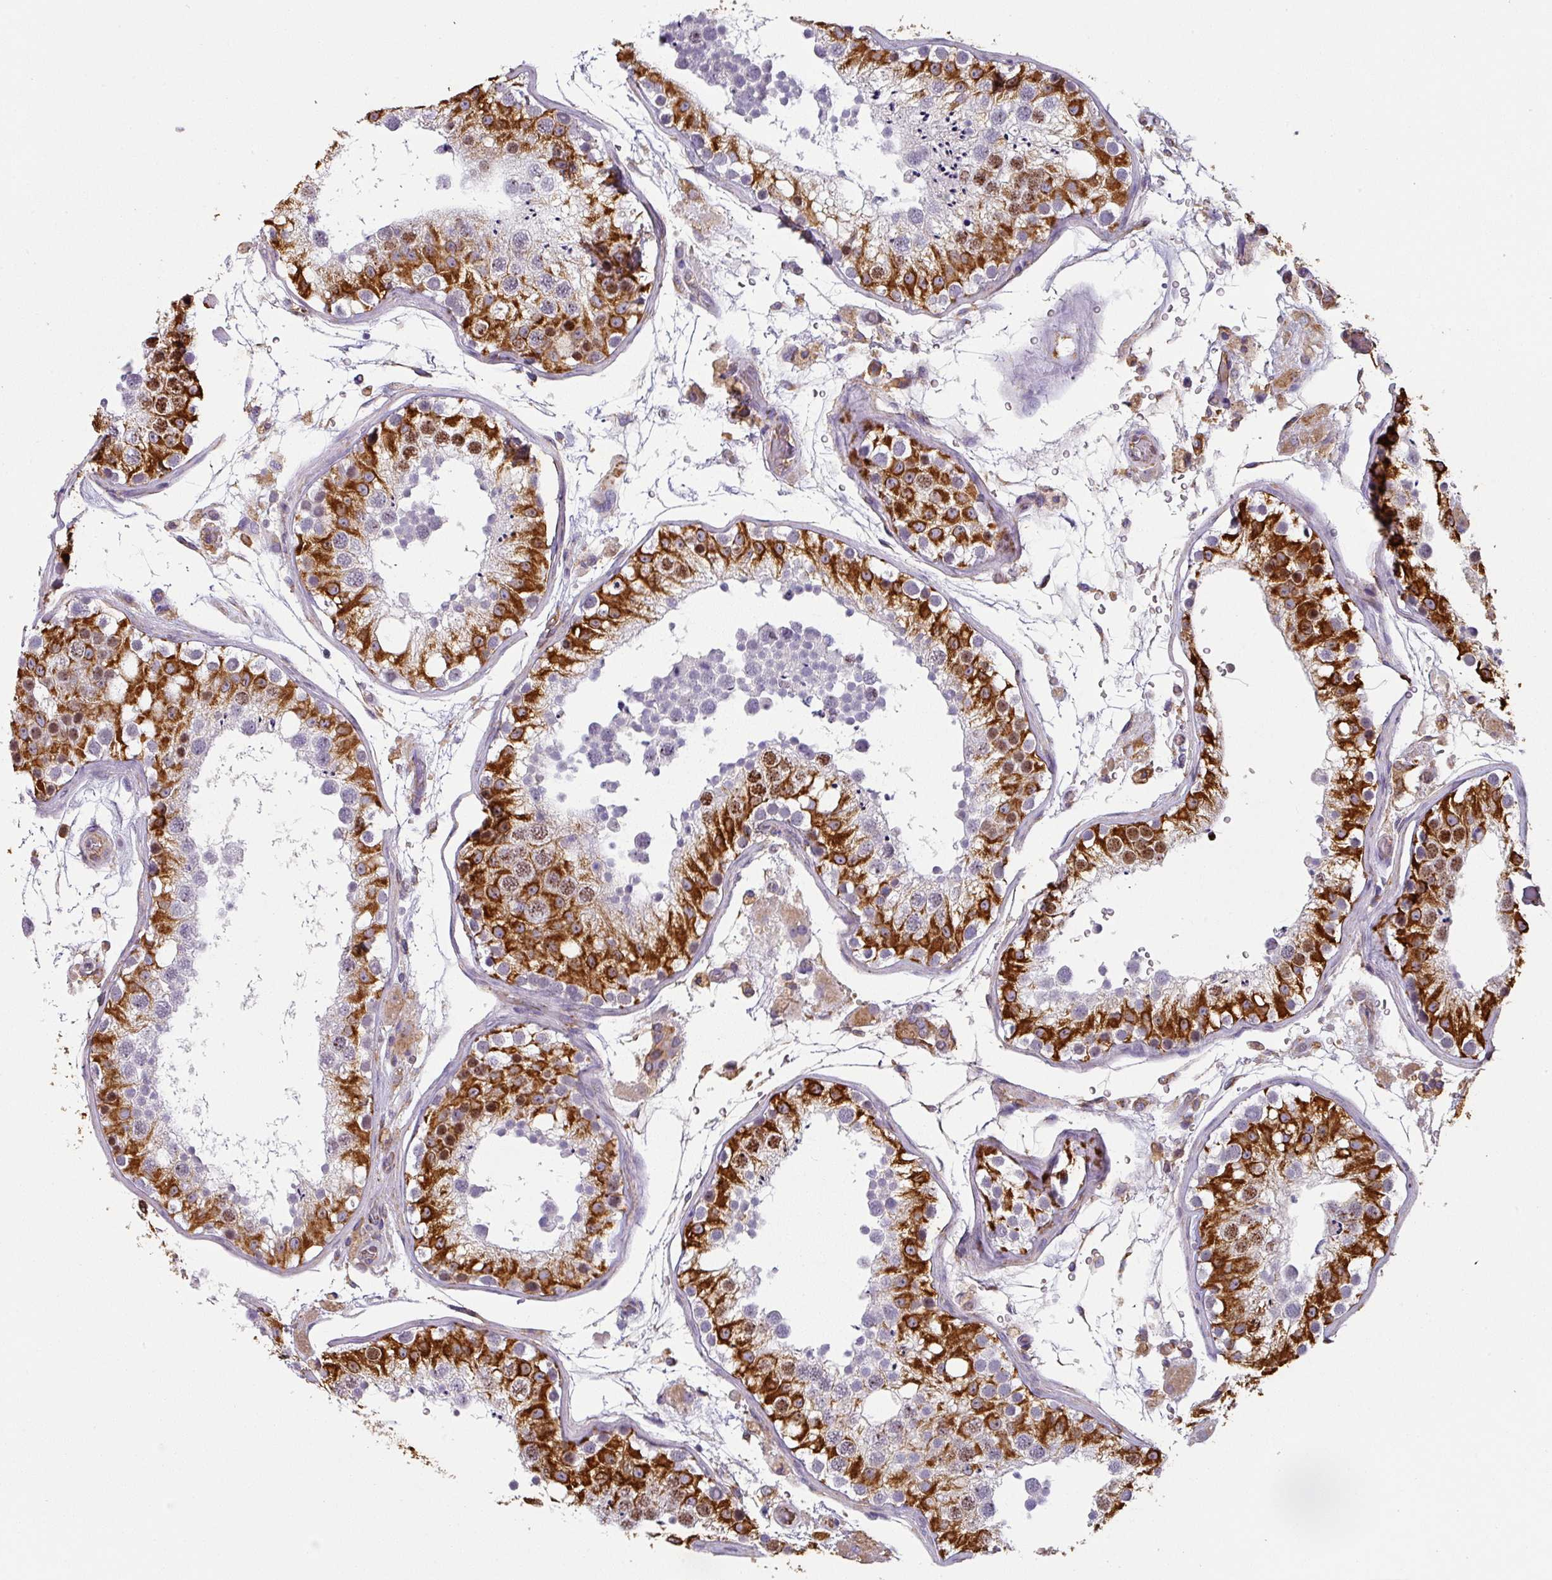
{"staining": {"intensity": "strong", "quantity": "25%-75%", "location": "cytoplasmic/membranous,nuclear"}, "tissue": "testis", "cell_type": "Cells in seminiferous ducts", "image_type": "normal", "snomed": [{"axis": "morphology", "description": "Normal tissue, NOS"}, {"axis": "topography", "description": "Testis"}], "caption": "Immunohistochemistry of unremarkable testis demonstrates high levels of strong cytoplasmic/membranous,nuclear positivity in about 25%-75% of cells in seminiferous ducts. (Stains: DAB in brown, nuclei in blue, Microscopy: brightfield microscopy at high magnification).", "gene": "ZNF280C", "patient": {"sex": "male", "age": 26}}